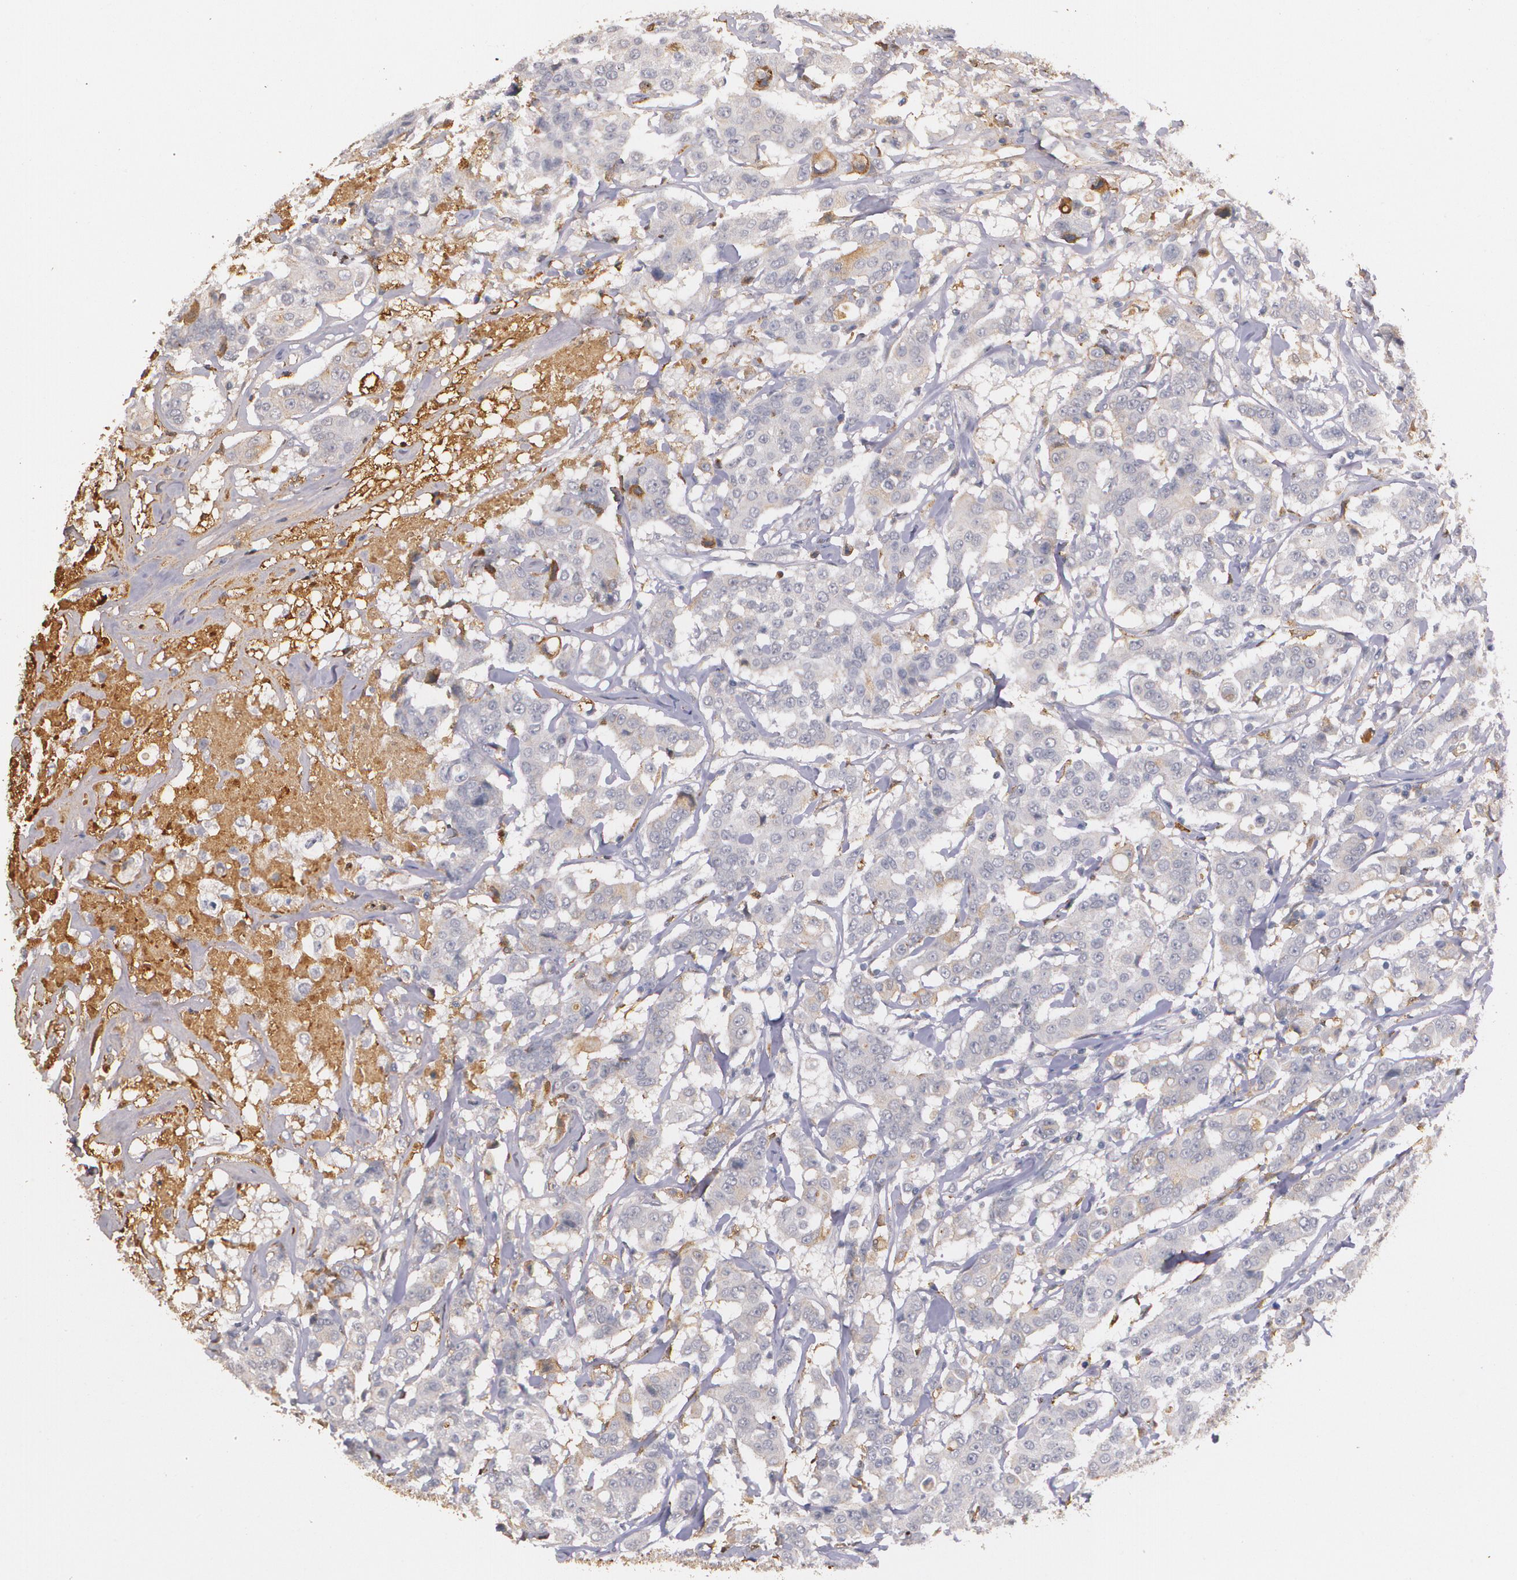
{"staining": {"intensity": "weak", "quantity": "25%-75%", "location": "cytoplasmic/membranous"}, "tissue": "breast cancer", "cell_type": "Tumor cells", "image_type": "cancer", "snomed": [{"axis": "morphology", "description": "Duct carcinoma"}, {"axis": "topography", "description": "Breast"}], "caption": "Tumor cells exhibit weak cytoplasmic/membranous expression in approximately 25%-75% of cells in breast cancer (infiltrating ductal carcinoma). (DAB = brown stain, brightfield microscopy at high magnification).", "gene": "PTS", "patient": {"sex": "female", "age": 27}}